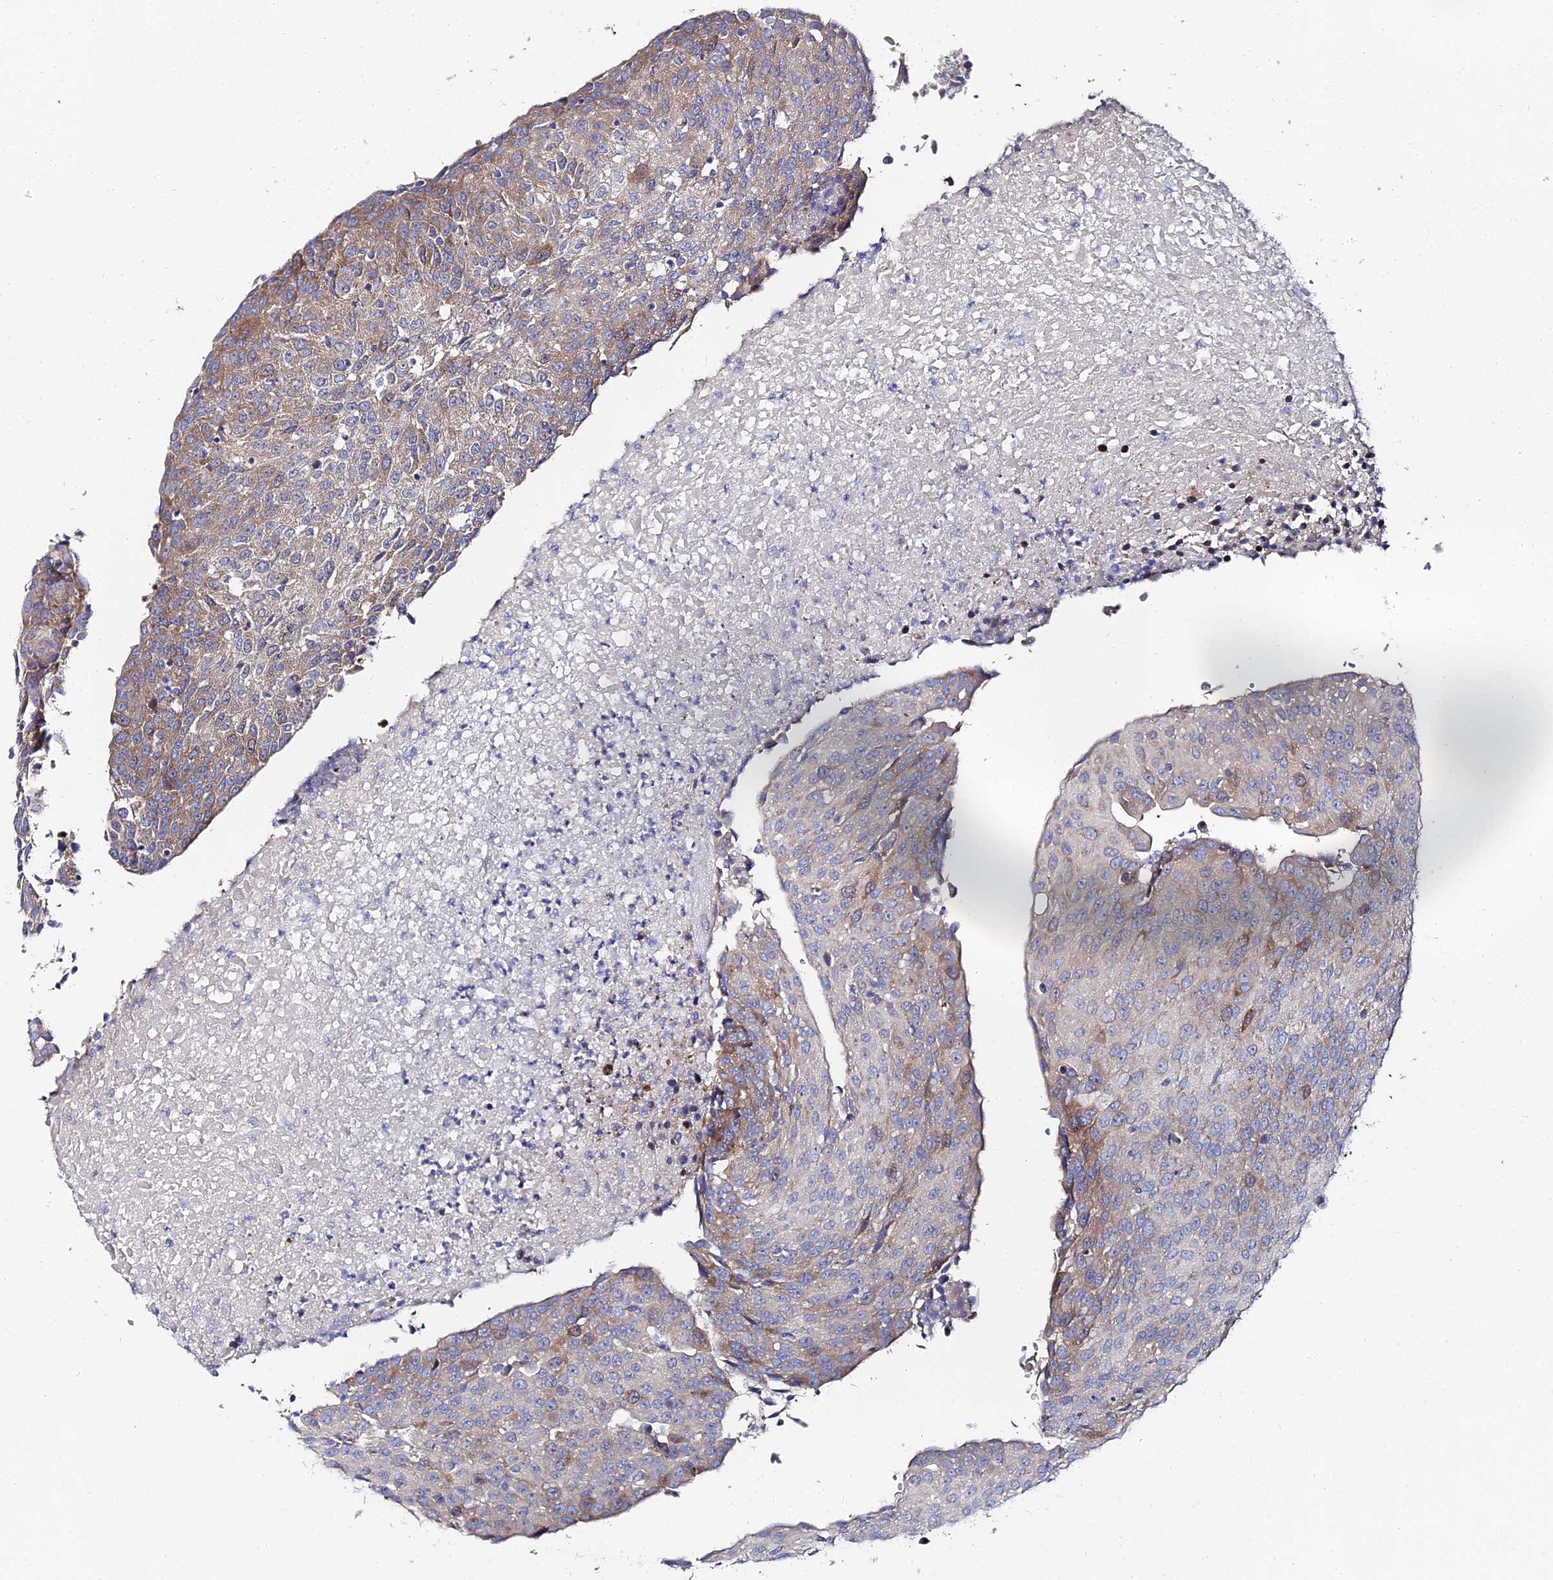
{"staining": {"intensity": "moderate", "quantity": "25%-75%", "location": "cytoplasmic/membranous"}, "tissue": "urothelial cancer", "cell_type": "Tumor cells", "image_type": "cancer", "snomed": [{"axis": "morphology", "description": "Urothelial carcinoma, High grade"}, {"axis": "topography", "description": "Urinary bladder"}], "caption": "DAB immunohistochemical staining of human urothelial cancer shows moderate cytoplasmic/membranous protein expression in about 25%-75% of tumor cells.", "gene": "PTTG1", "patient": {"sex": "female", "age": 85}}